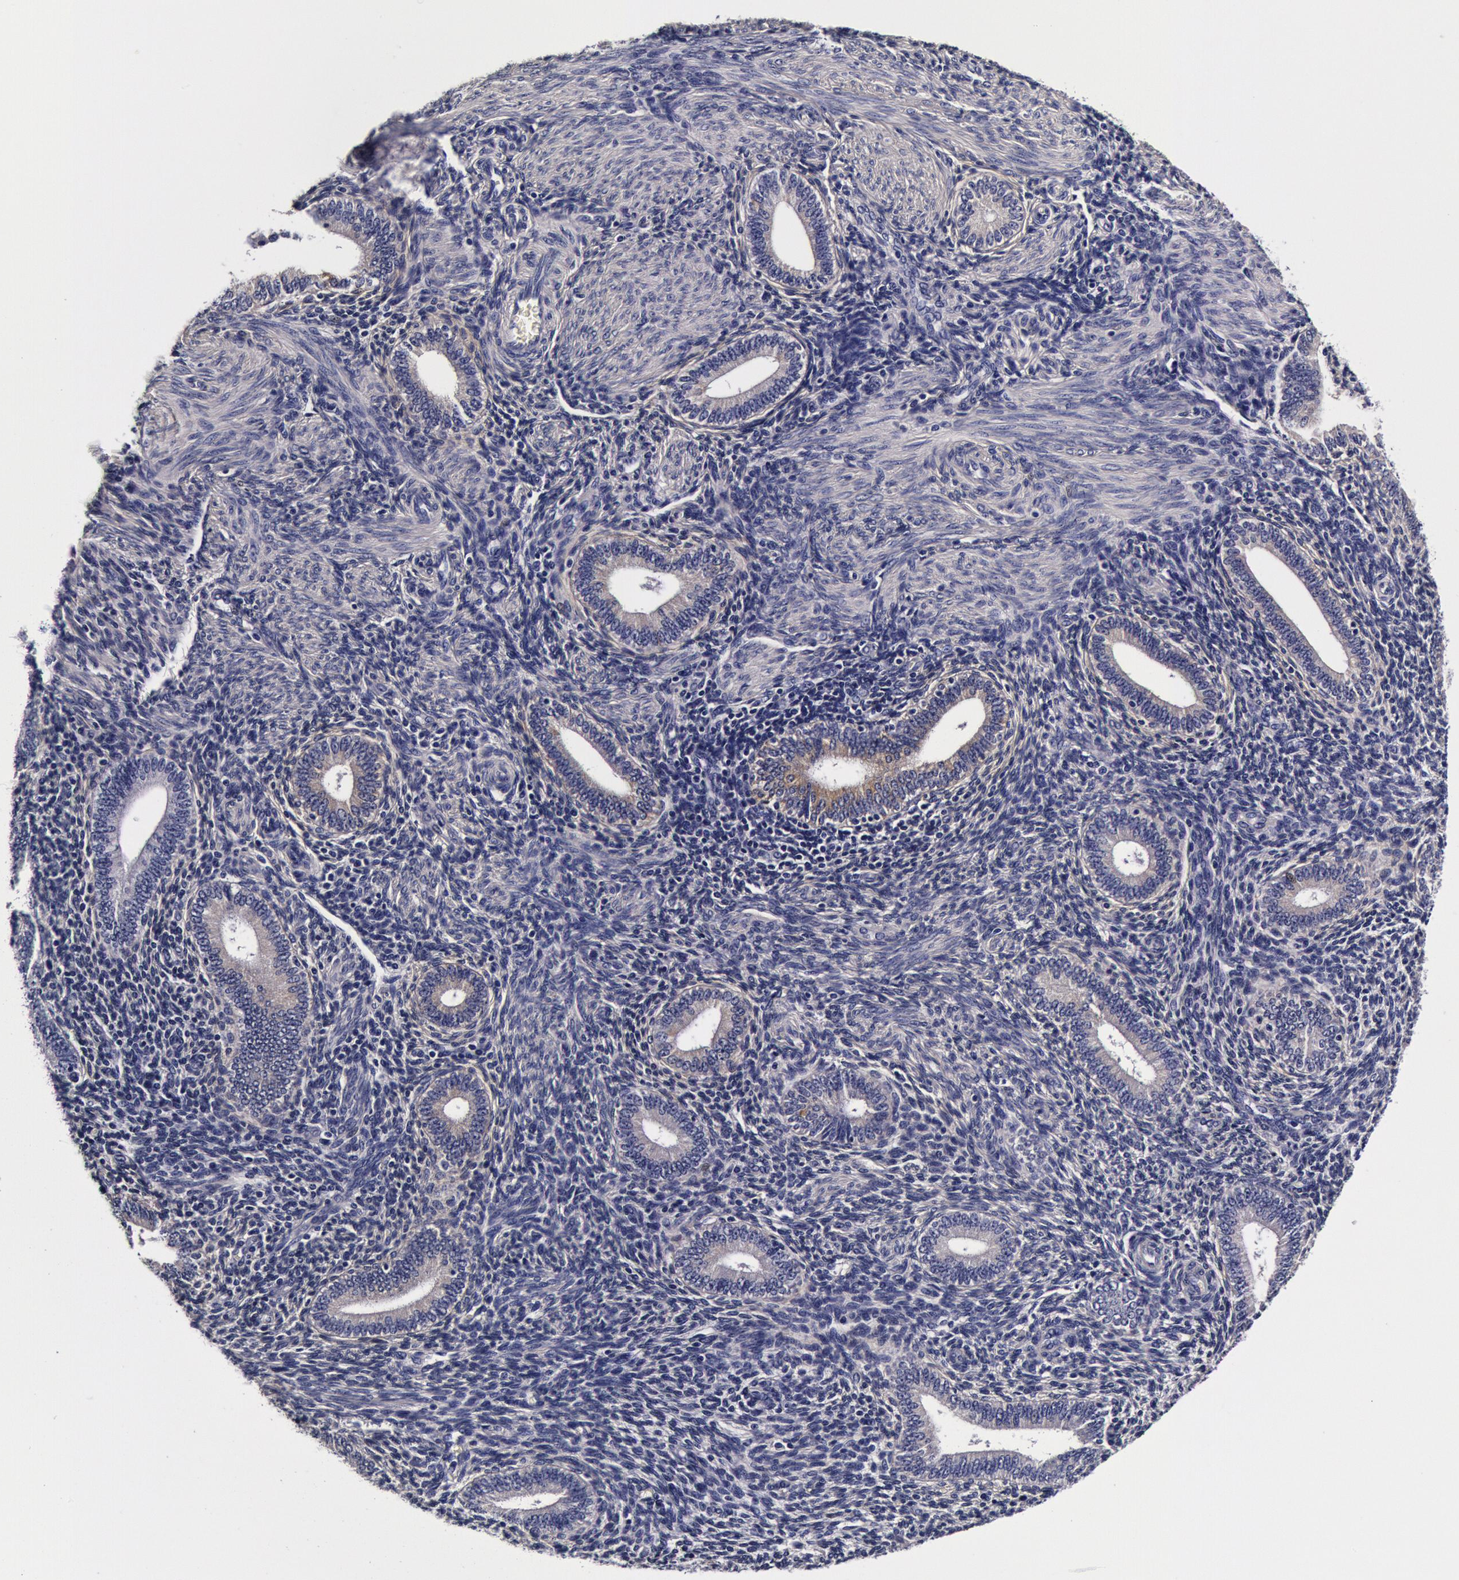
{"staining": {"intensity": "negative", "quantity": "none", "location": "none"}, "tissue": "endometrium", "cell_type": "Cells in endometrial stroma", "image_type": "normal", "snomed": [{"axis": "morphology", "description": "Normal tissue, NOS"}, {"axis": "topography", "description": "Endometrium"}], "caption": "Micrograph shows no significant protein positivity in cells in endometrial stroma of normal endometrium.", "gene": "CCDC22", "patient": {"sex": "female", "age": 35}}